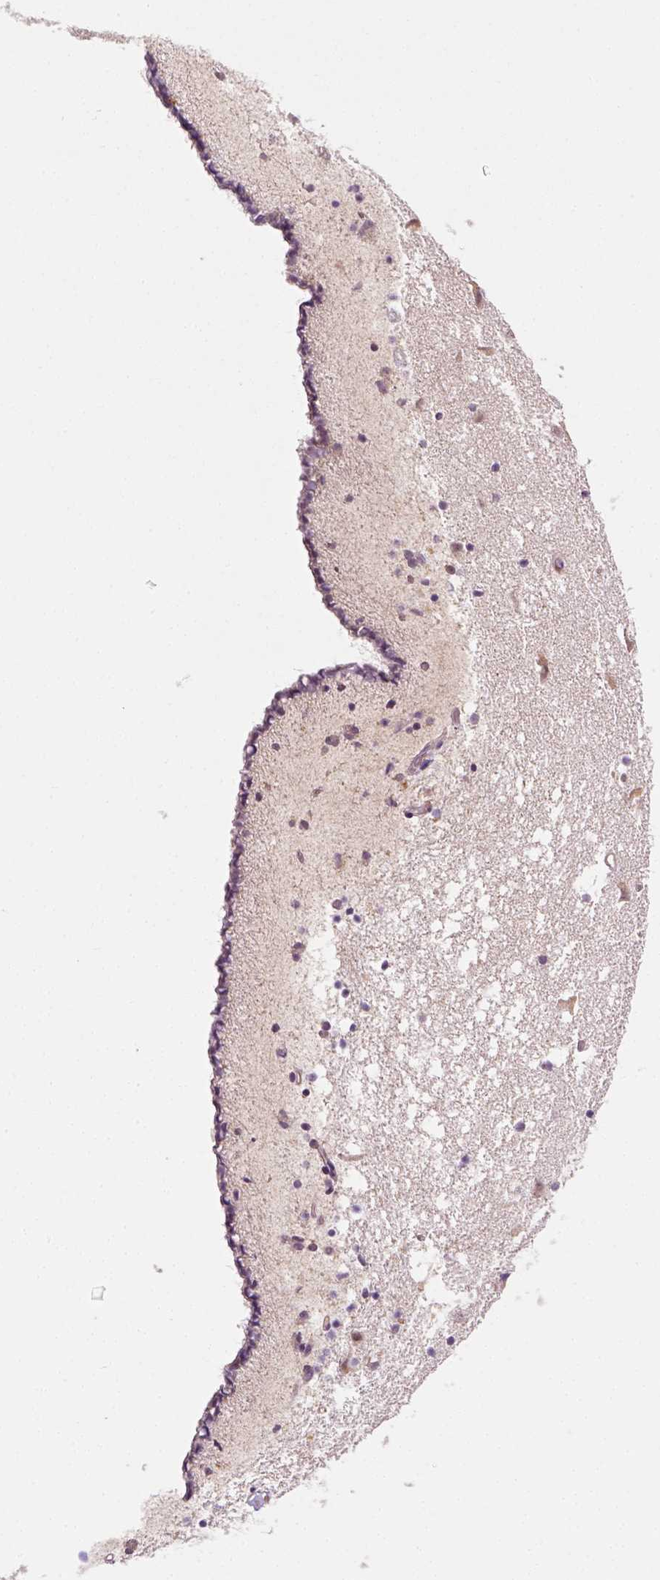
{"staining": {"intensity": "negative", "quantity": "none", "location": "none"}, "tissue": "caudate", "cell_type": "Glial cells", "image_type": "normal", "snomed": [{"axis": "morphology", "description": "Normal tissue, NOS"}, {"axis": "topography", "description": "Lateral ventricle wall"}], "caption": "Glial cells show no significant protein positivity in normal caudate. Brightfield microscopy of immunohistochemistry stained with DAB (brown) and hematoxylin (blue), captured at high magnification.", "gene": "MATK", "patient": {"sex": "female", "age": 42}}